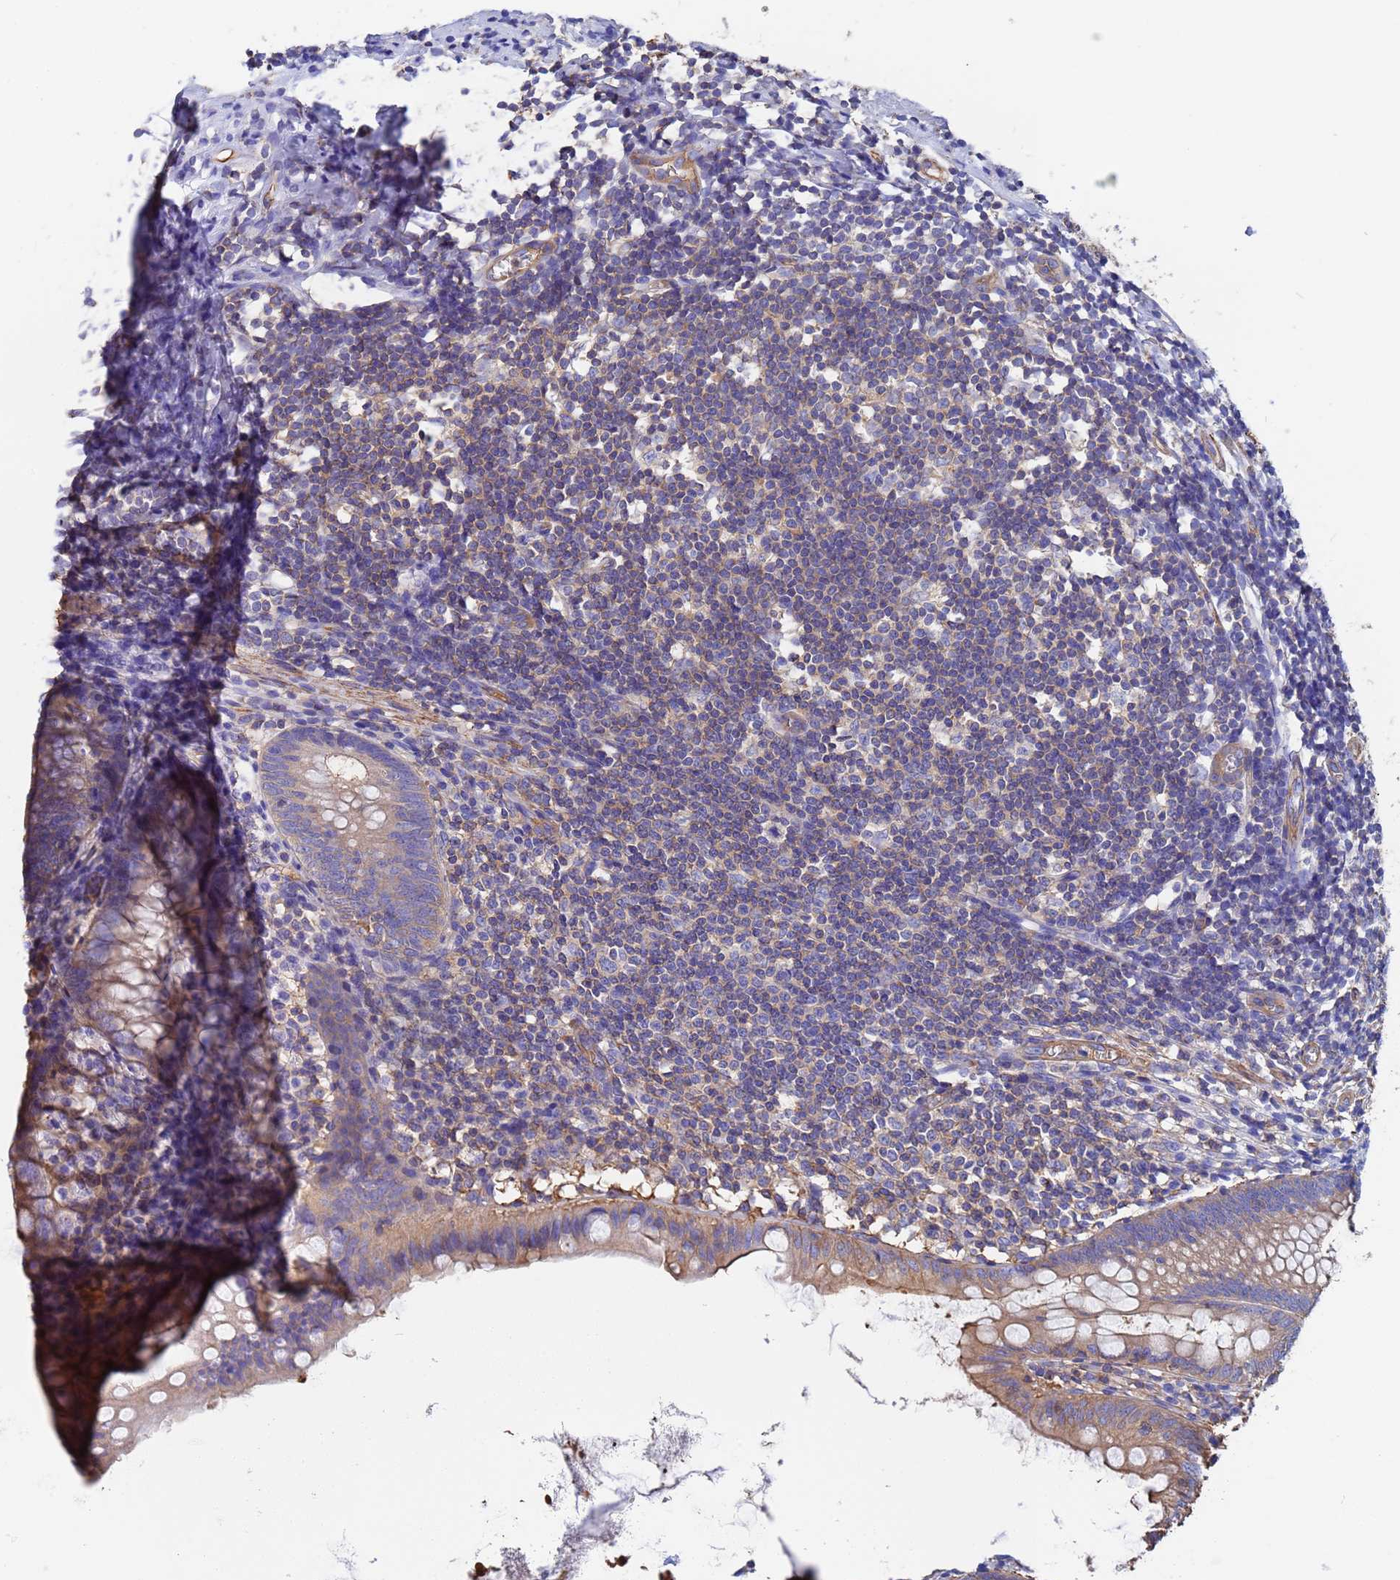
{"staining": {"intensity": "weak", "quantity": "25%-75%", "location": "cytoplasmic/membranous"}, "tissue": "appendix", "cell_type": "Glandular cells", "image_type": "normal", "snomed": [{"axis": "morphology", "description": "Normal tissue, NOS"}, {"axis": "topography", "description": "Appendix"}], "caption": "Immunohistochemistry of unremarkable human appendix shows low levels of weak cytoplasmic/membranous expression in about 25%-75% of glandular cells.", "gene": "MYL12A", "patient": {"sex": "female", "age": 51}}